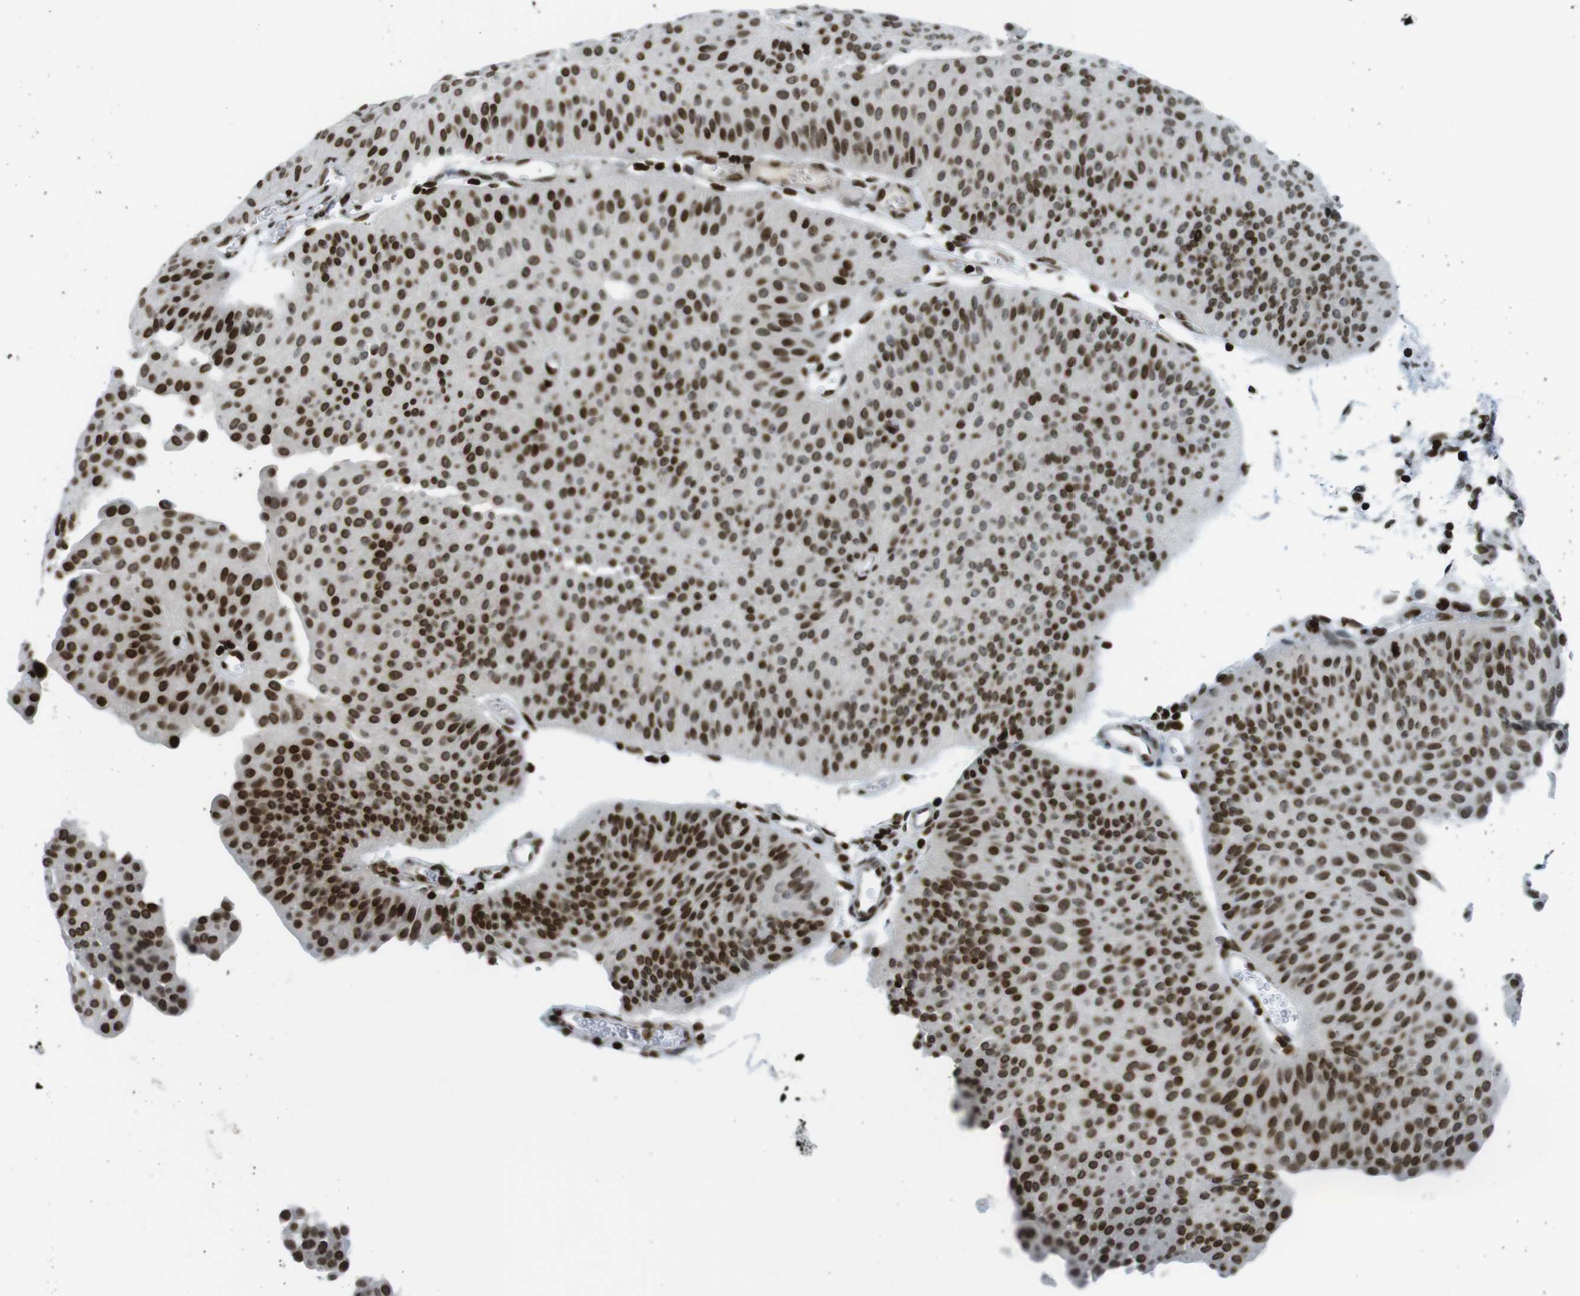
{"staining": {"intensity": "strong", "quantity": ">75%", "location": "nuclear"}, "tissue": "urothelial cancer", "cell_type": "Tumor cells", "image_type": "cancer", "snomed": [{"axis": "morphology", "description": "Urothelial carcinoma, Low grade"}, {"axis": "topography", "description": "Urinary bladder"}], "caption": "Immunohistochemical staining of human low-grade urothelial carcinoma displays high levels of strong nuclear expression in about >75% of tumor cells. Using DAB (brown) and hematoxylin (blue) stains, captured at high magnification using brightfield microscopy.", "gene": "H2AC8", "patient": {"sex": "female", "age": 60}}